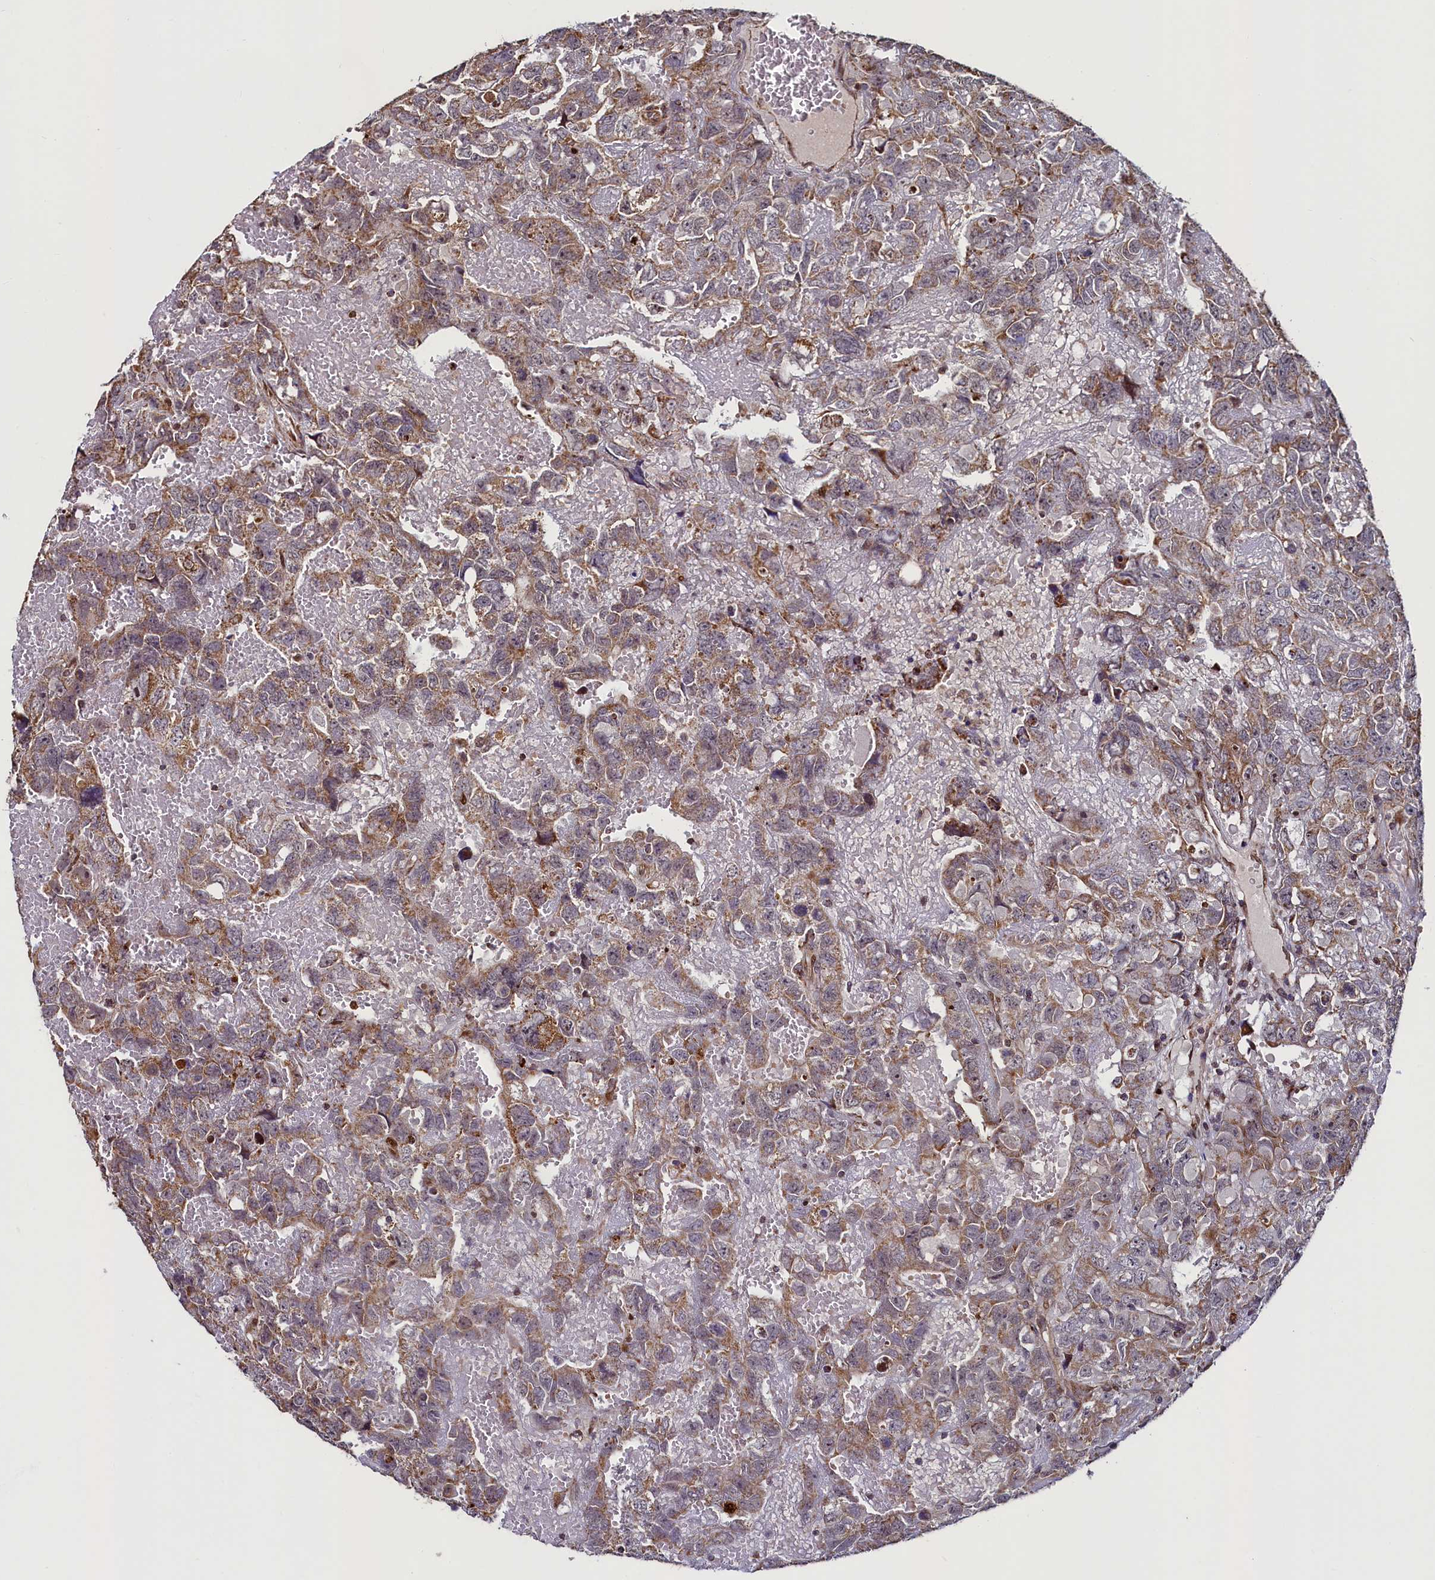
{"staining": {"intensity": "moderate", "quantity": ">75%", "location": "cytoplasmic/membranous"}, "tissue": "testis cancer", "cell_type": "Tumor cells", "image_type": "cancer", "snomed": [{"axis": "morphology", "description": "Carcinoma, Embryonal, NOS"}, {"axis": "topography", "description": "Testis"}], "caption": "Protein expression analysis of testis embryonal carcinoma shows moderate cytoplasmic/membranous positivity in about >75% of tumor cells.", "gene": "ZNF577", "patient": {"sex": "male", "age": 45}}